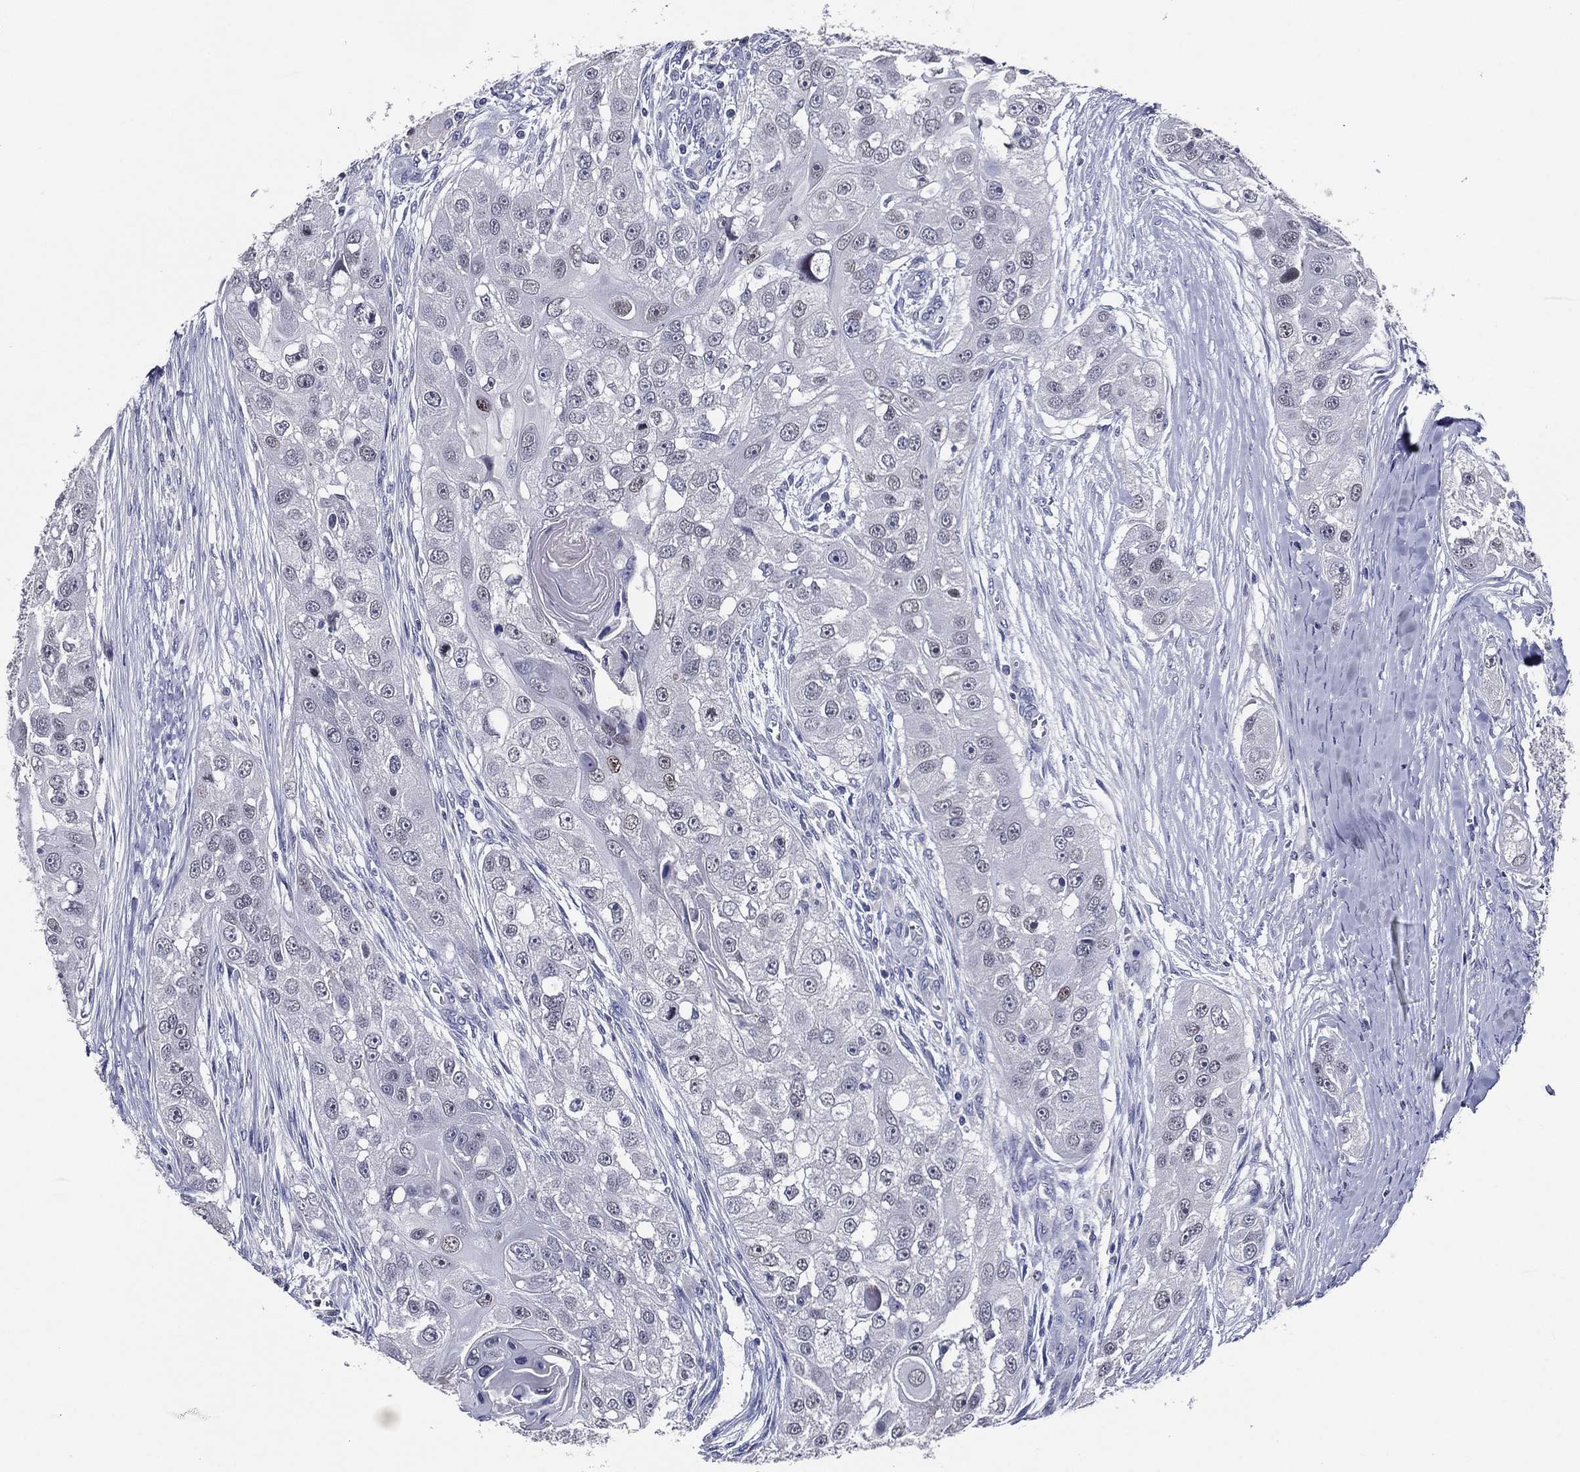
{"staining": {"intensity": "negative", "quantity": "none", "location": "none"}, "tissue": "head and neck cancer", "cell_type": "Tumor cells", "image_type": "cancer", "snomed": [{"axis": "morphology", "description": "Normal tissue, NOS"}, {"axis": "morphology", "description": "Squamous cell carcinoma, NOS"}, {"axis": "topography", "description": "Skeletal muscle"}, {"axis": "topography", "description": "Head-Neck"}], "caption": "The immunohistochemistry image has no significant expression in tumor cells of head and neck cancer tissue.", "gene": "TFAP2A", "patient": {"sex": "male", "age": 51}}